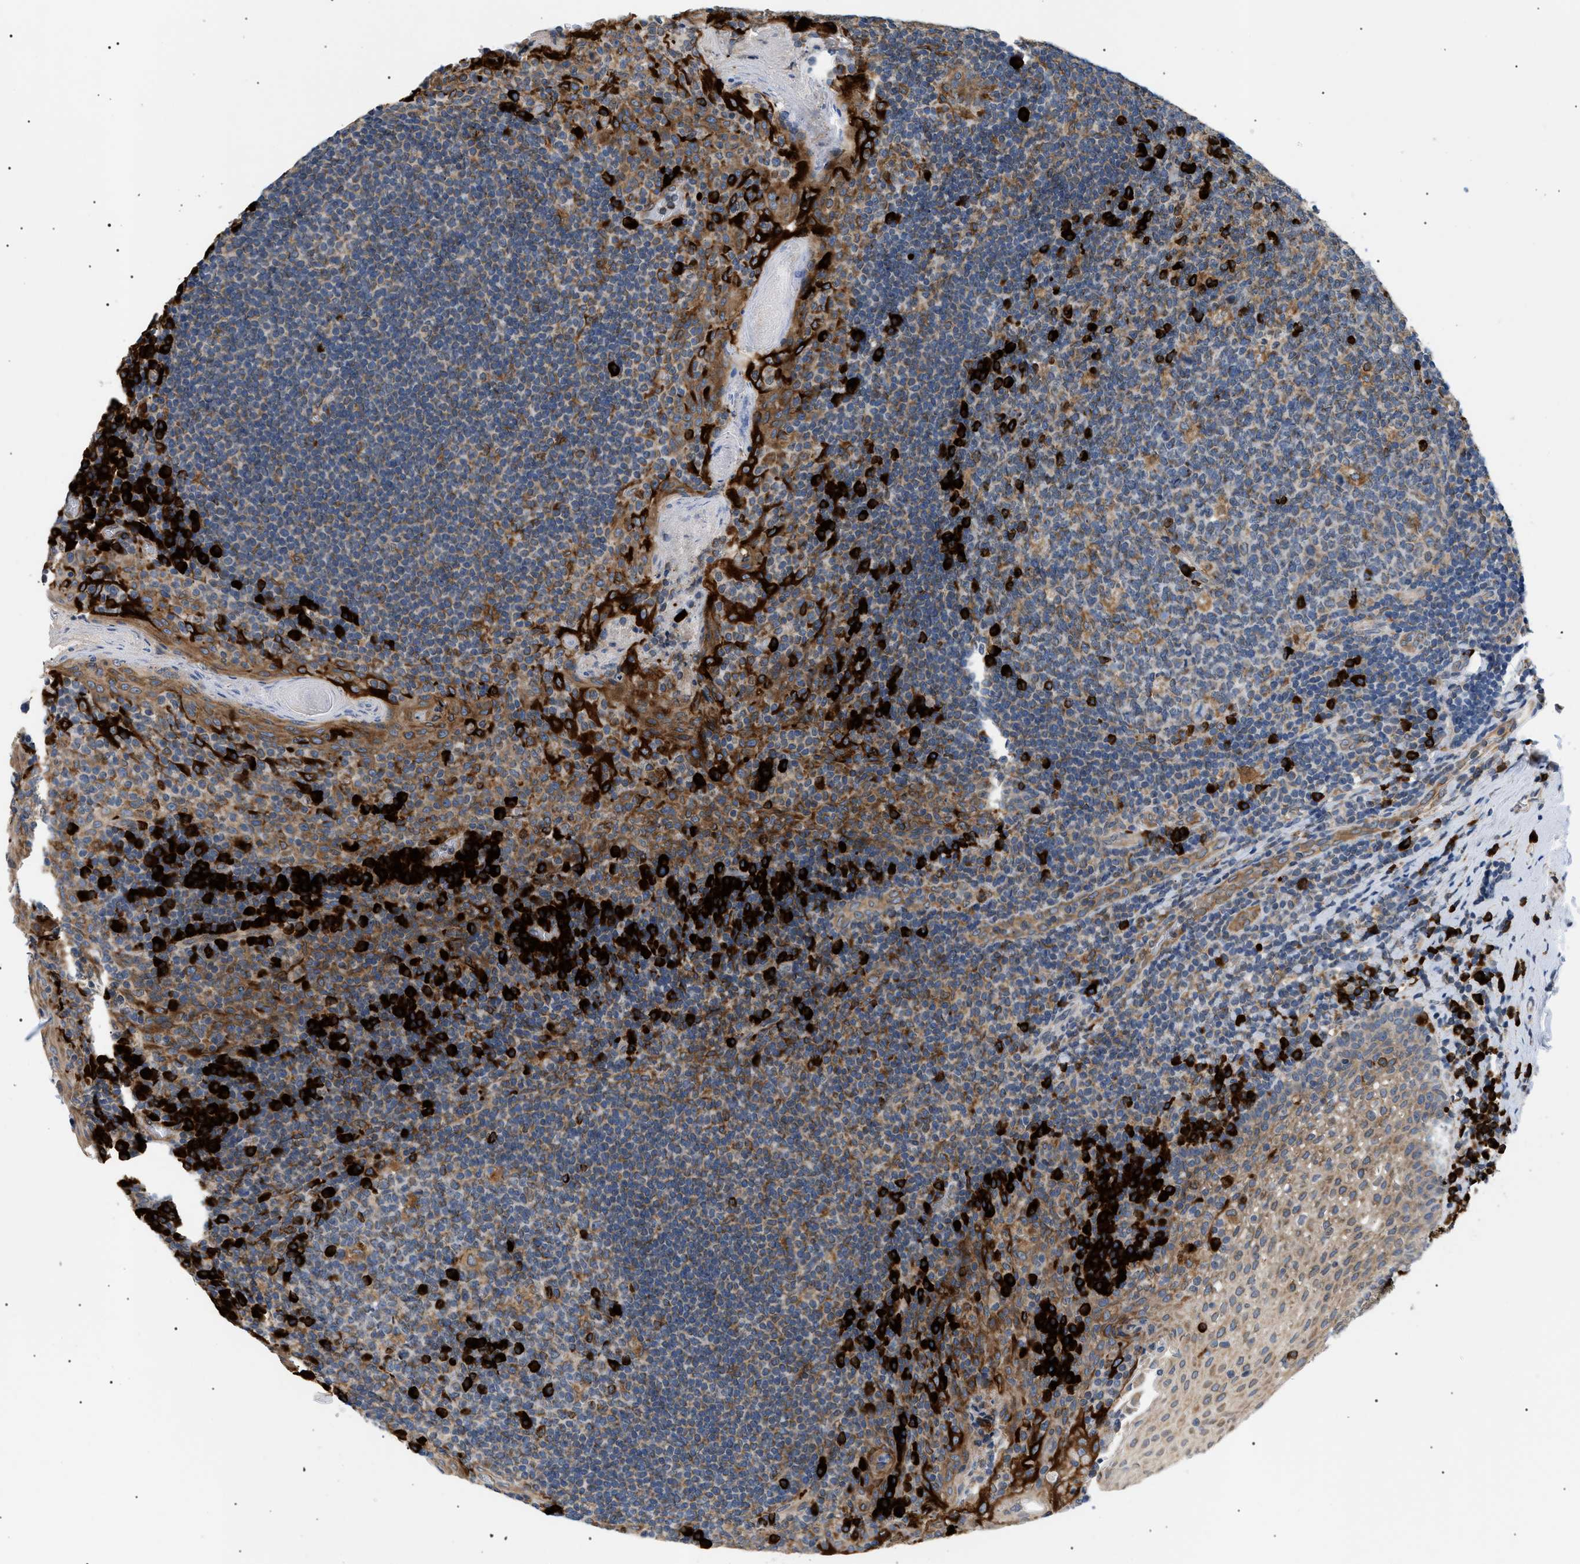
{"staining": {"intensity": "strong", "quantity": "<25%", "location": "cytoplasmic/membranous"}, "tissue": "tonsil", "cell_type": "Germinal center cells", "image_type": "normal", "snomed": [{"axis": "morphology", "description": "Normal tissue, NOS"}, {"axis": "topography", "description": "Tonsil"}], "caption": "IHC image of unremarkable human tonsil stained for a protein (brown), which demonstrates medium levels of strong cytoplasmic/membranous expression in approximately <25% of germinal center cells.", "gene": "DERL1", "patient": {"sex": "male", "age": 17}}